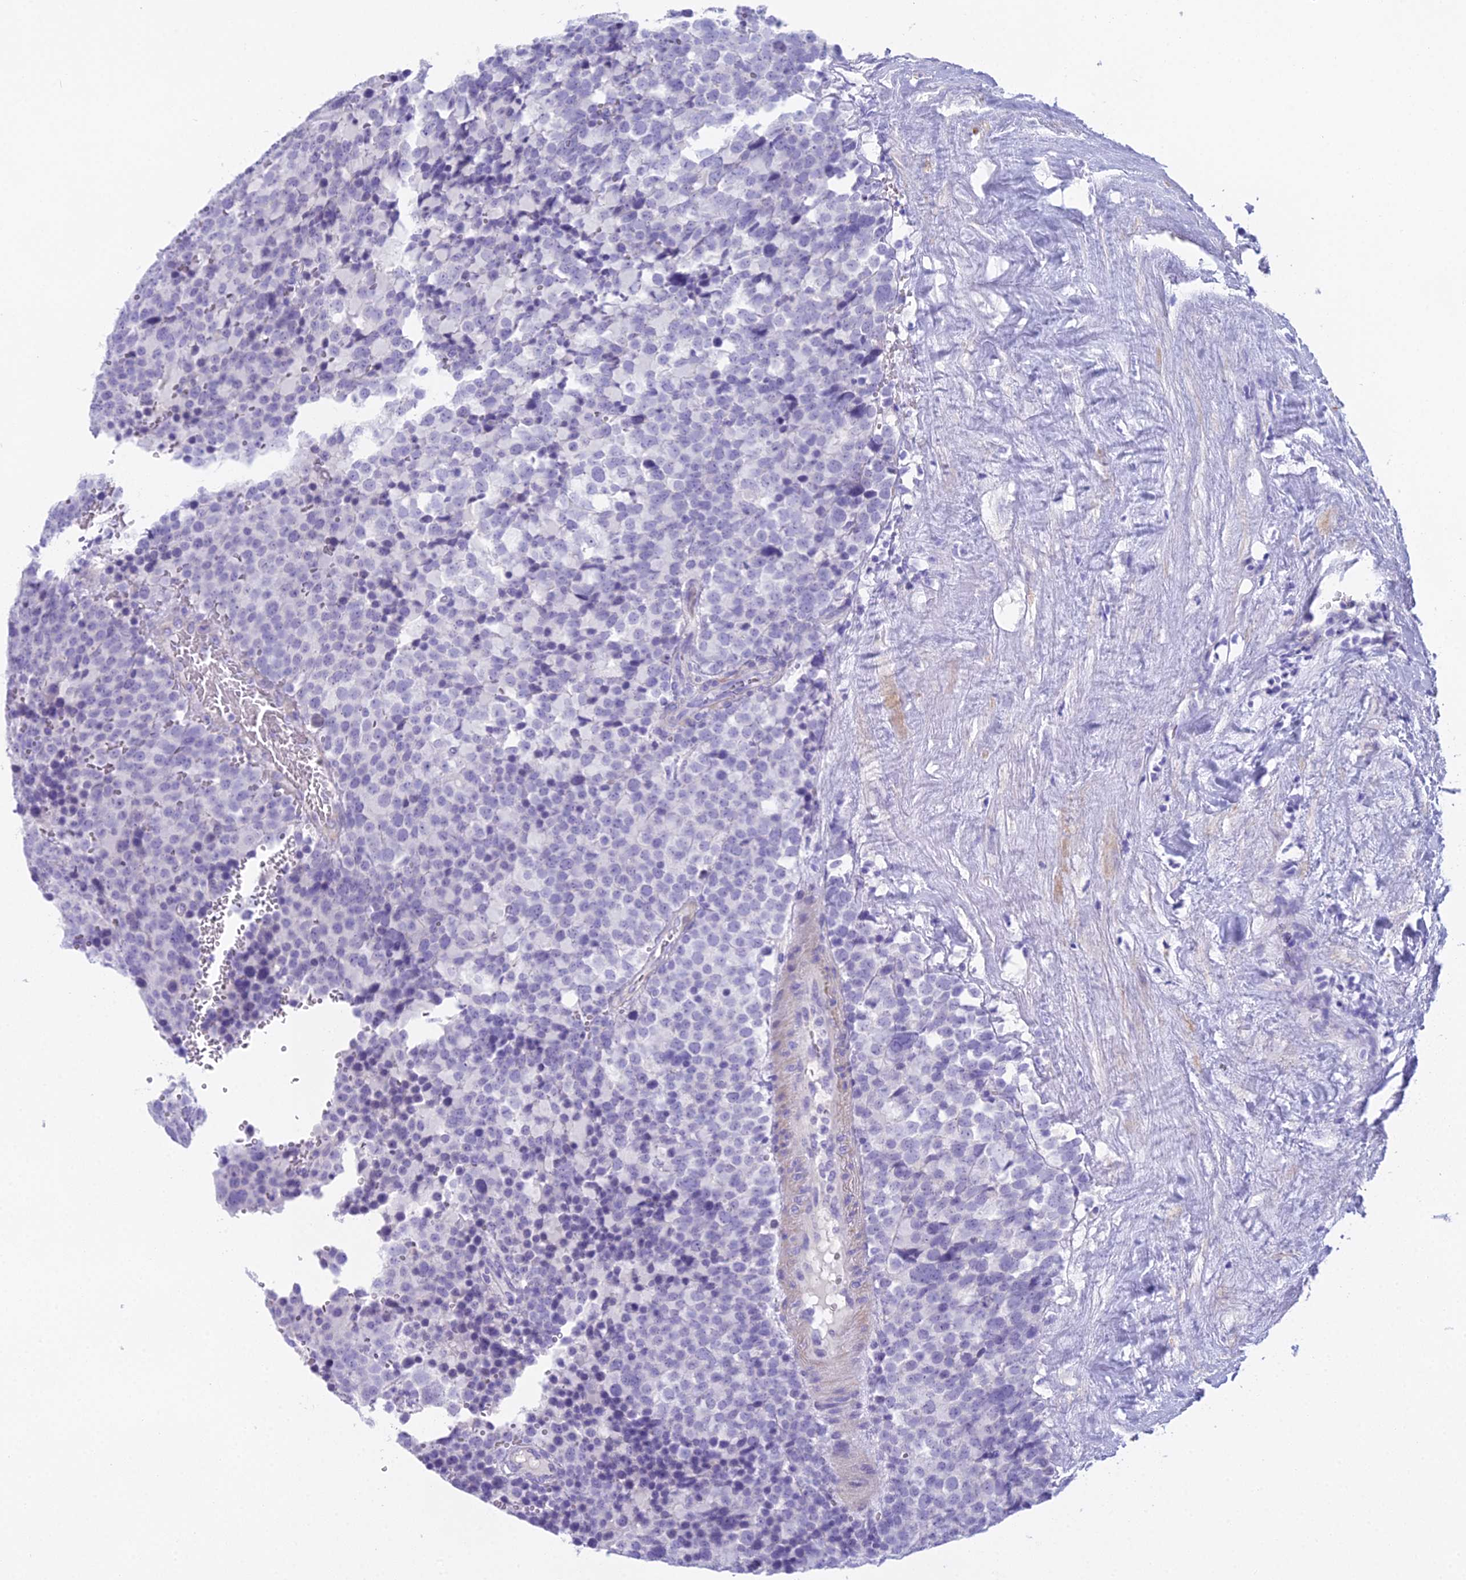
{"staining": {"intensity": "negative", "quantity": "none", "location": "none"}, "tissue": "testis cancer", "cell_type": "Tumor cells", "image_type": "cancer", "snomed": [{"axis": "morphology", "description": "Seminoma, NOS"}, {"axis": "topography", "description": "Testis"}], "caption": "The image shows no significant expression in tumor cells of testis cancer (seminoma). (DAB (3,3'-diaminobenzidine) immunohistochemistry with hematoxylin counter stain).", "gene": "UNC80", "patient": {"sex": "male", "age": 71}}